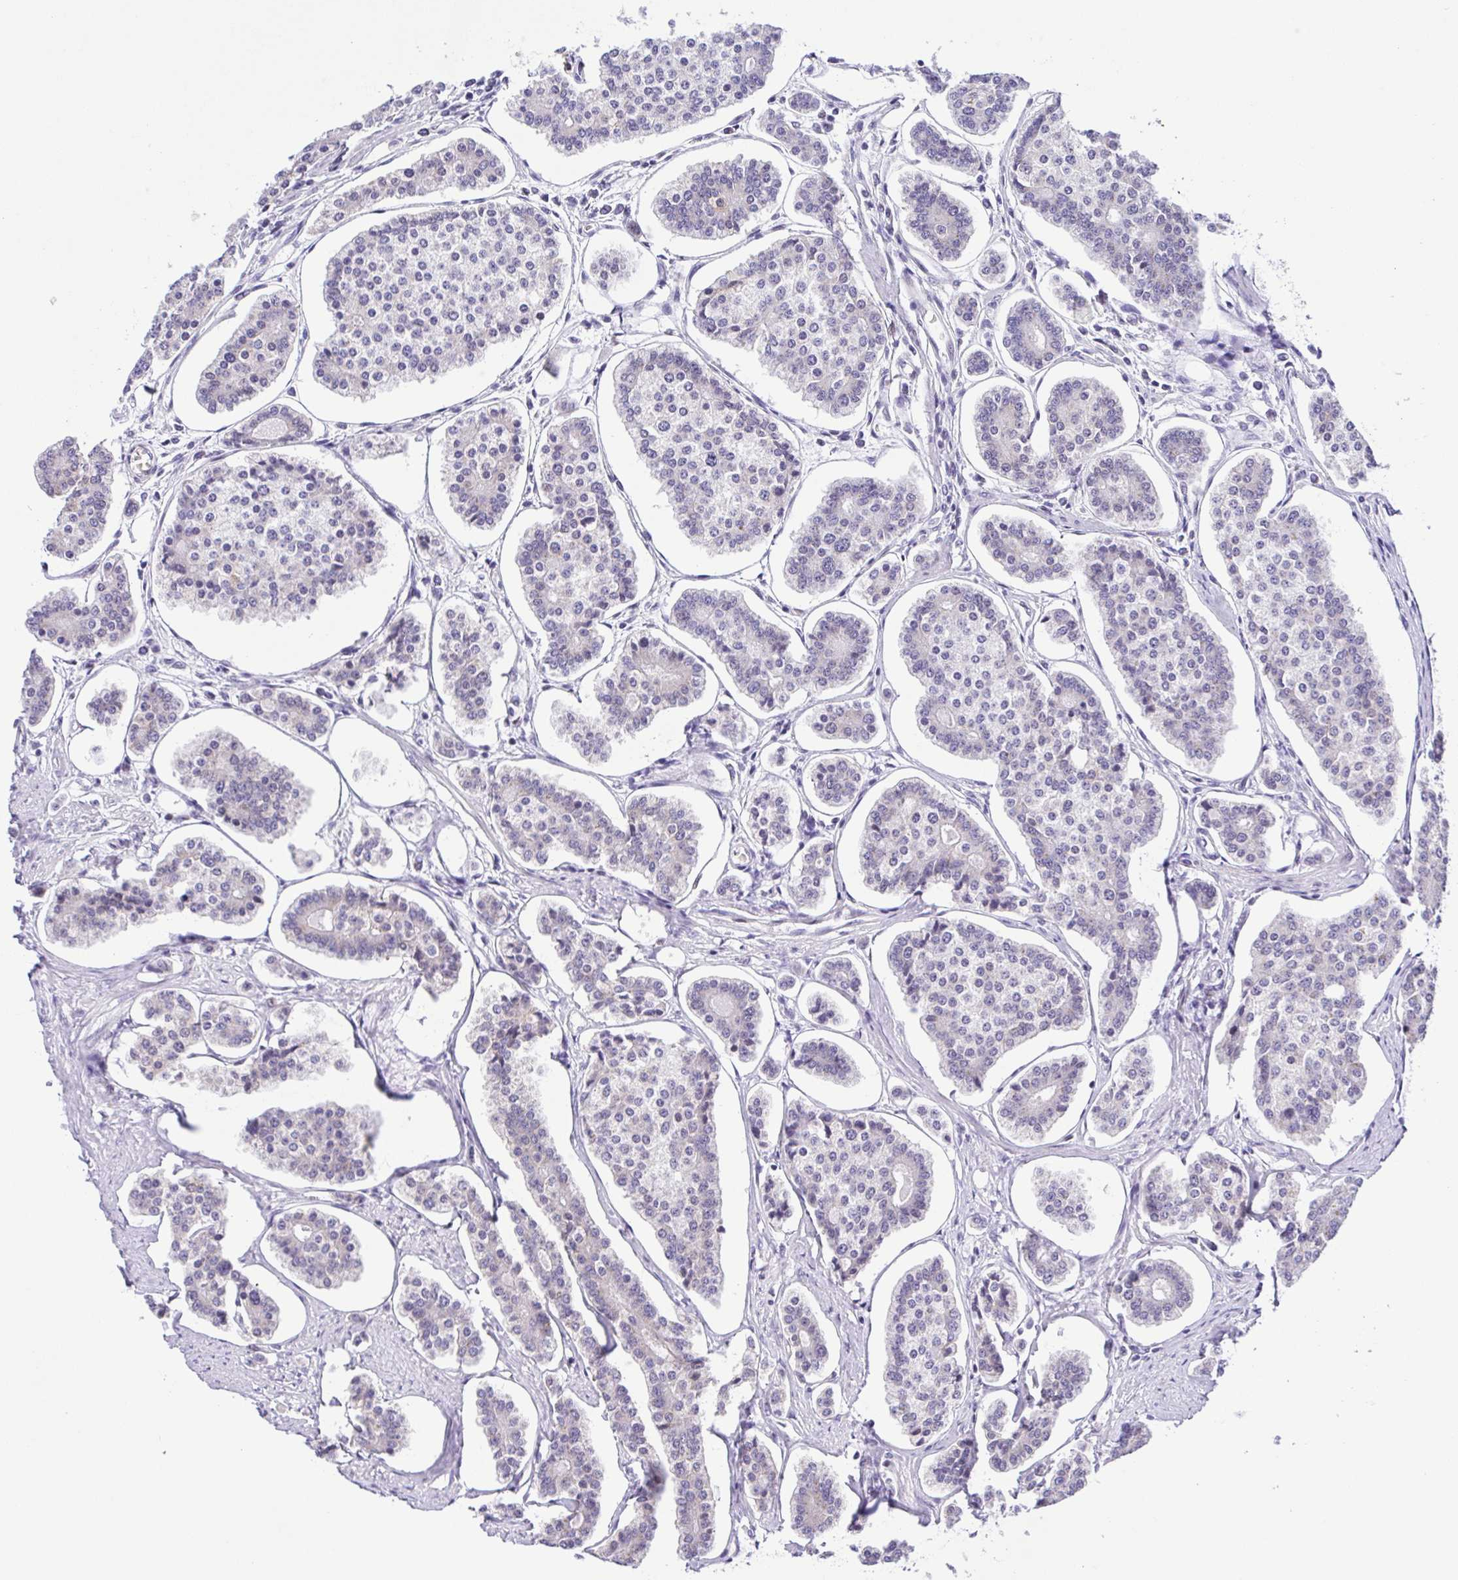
{"staining": {"intensity": "negative", "quantity": "none", "location": "none"}, "tissue": "carcinoid", "cell_type": "Tumor cells", "image_type": "cancer", "snomed": [{"axis": "morphology", "description": "Carcinoid, malignant, NOS"}, {"axis": "topography", "description": "Small intestine"}], "caption": "There is no significant staining in tumor cells of carcinoid. Brightfield microscopy of immunohistochemistry stained with DAB (3,3'-diaminobenzidine) (brown) and hematoxylin (blue), captured at high magnification.", "gene": "TGM3", "patient": {"sex": "female", "age": 65}}